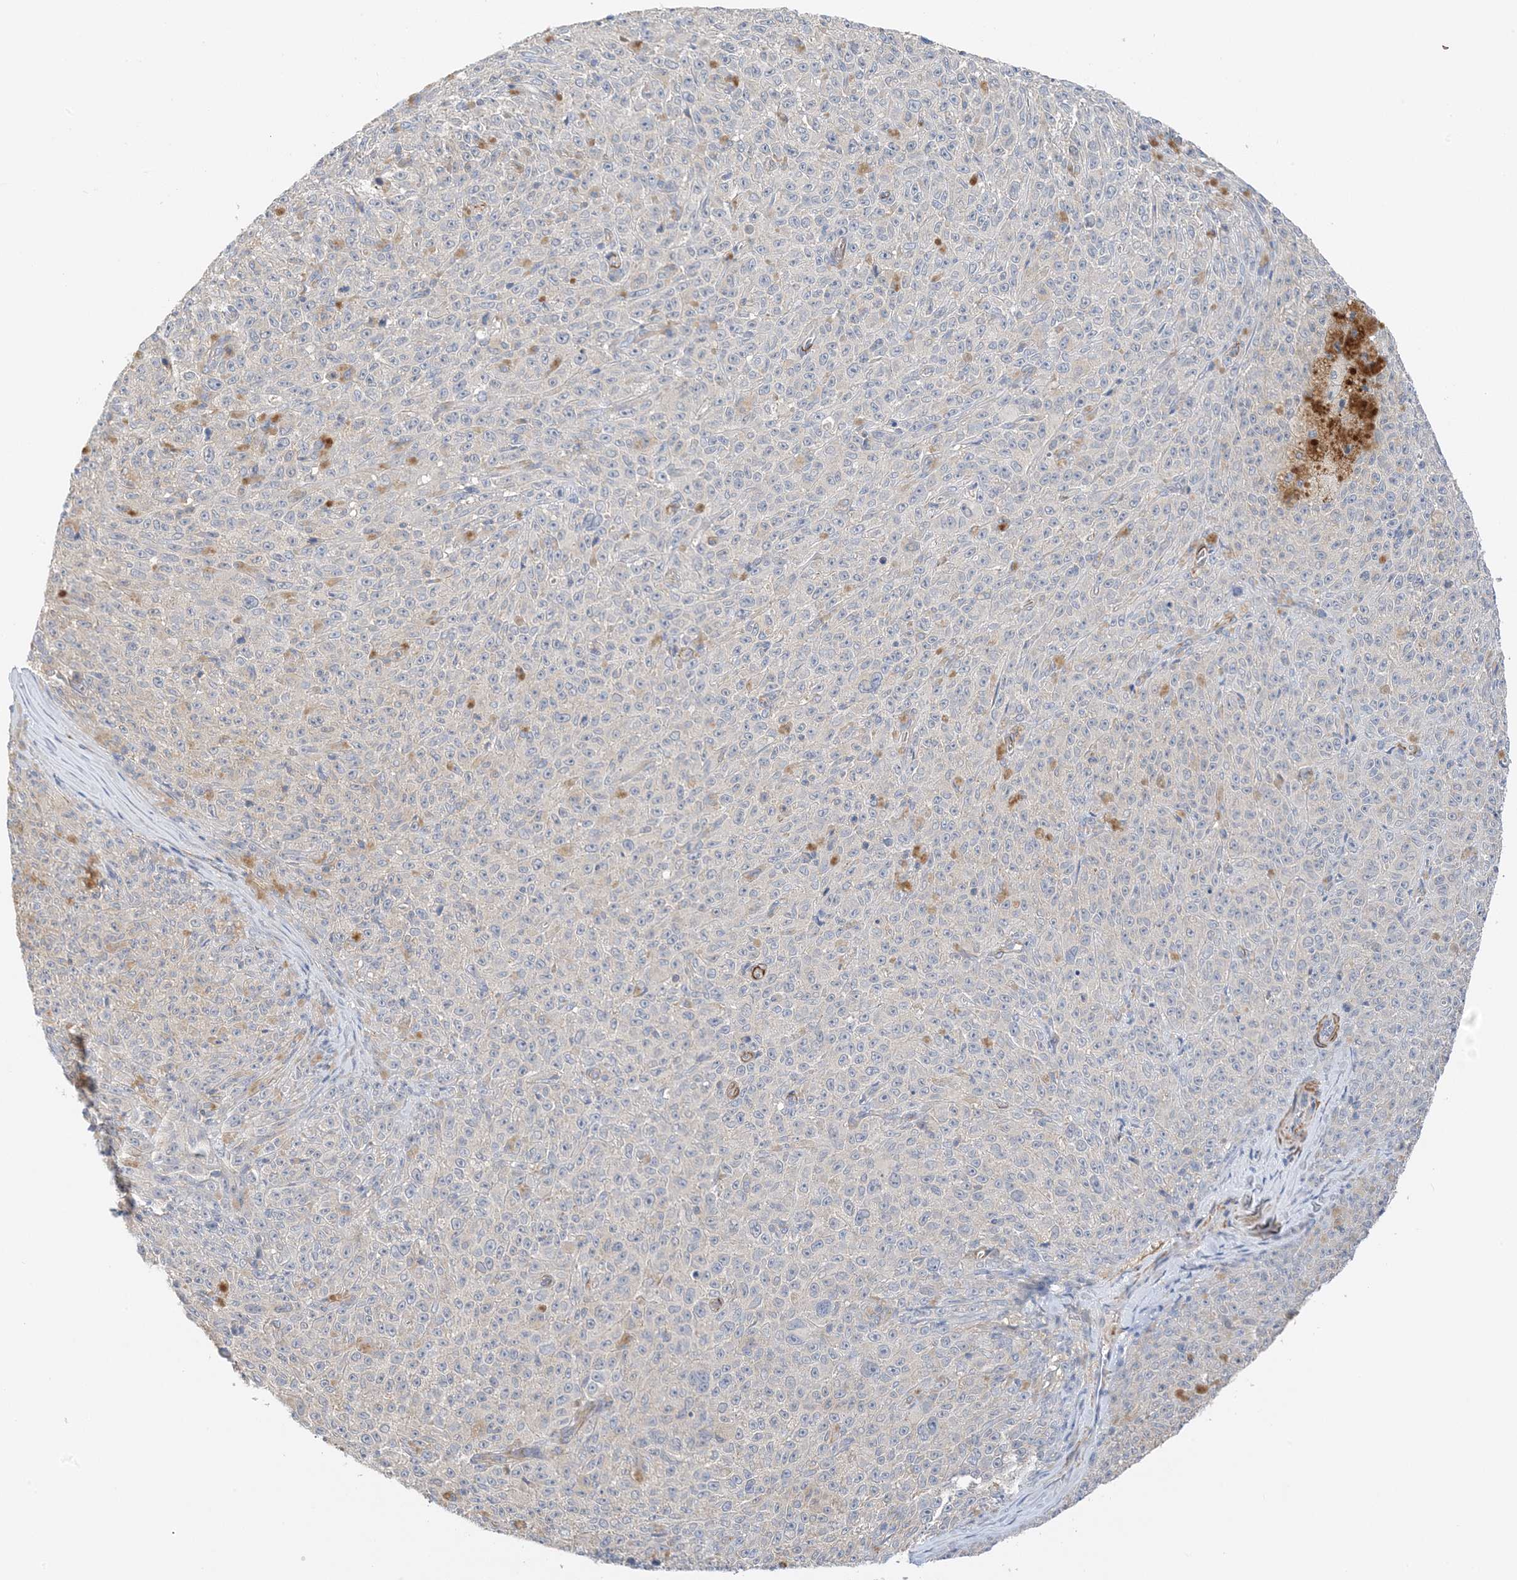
{"staining": {"intensity": "negative", "quantity": "none", "location": "none"}, "tissue": "melanoma", "cell_type": "Tumor cells", "image_type": "cancer", "snomed": [{"axis": "morphology", "description": "Malignant melanoma, NOS"}, {"axis": "topography", "description": "Skin"}], "caption": "An immunohistochemistry (IHC) photomicrograph of melanoma is shown. There is no staining in tumor cells of melanoma.", "gene": "KIFBP", "patient": {"sex": "female", "age": 82}}